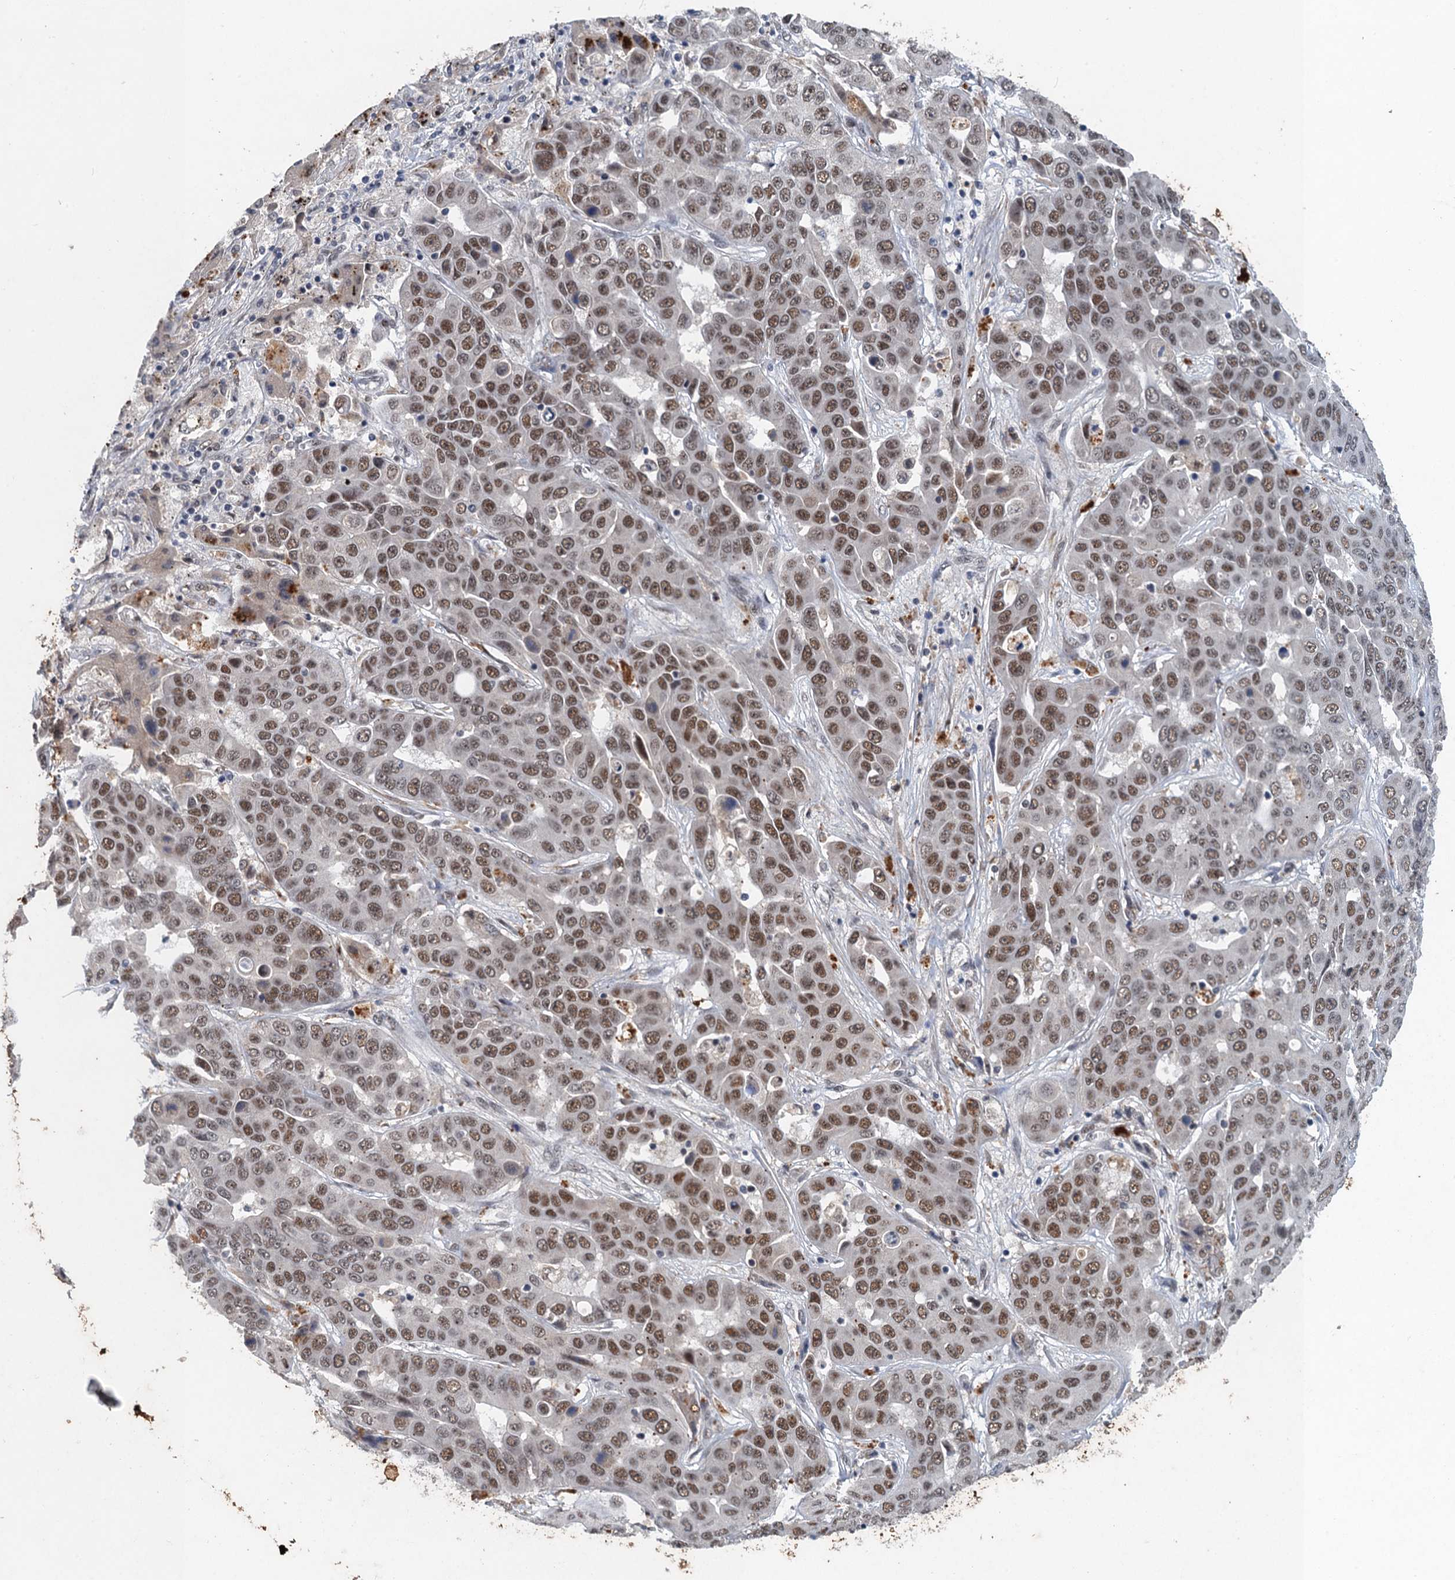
{"staining": {"intensity": "moderate", "quantity": ">75%", "location": "nuclear"}, "tissue": "liver cancer", "cell_type": "Tumor cells", "image_type": "cancer", "snomed": [{"axis": "morphology", "description": "Cholangiocarcinoma"}, {"axis": "topography", "description": "Liver"}], "caption": "Brown immunohistochemical staining in liver cancer displays moderate nuclear positivity in about >75% of tumor cells. The protein of interest is stained brown, and the nuclei are stained in blue (DAB IHC with brightfield microscopy, high magnification).", "gene": "CSTF3", "patient": {"sex": "female", "age": 52}}